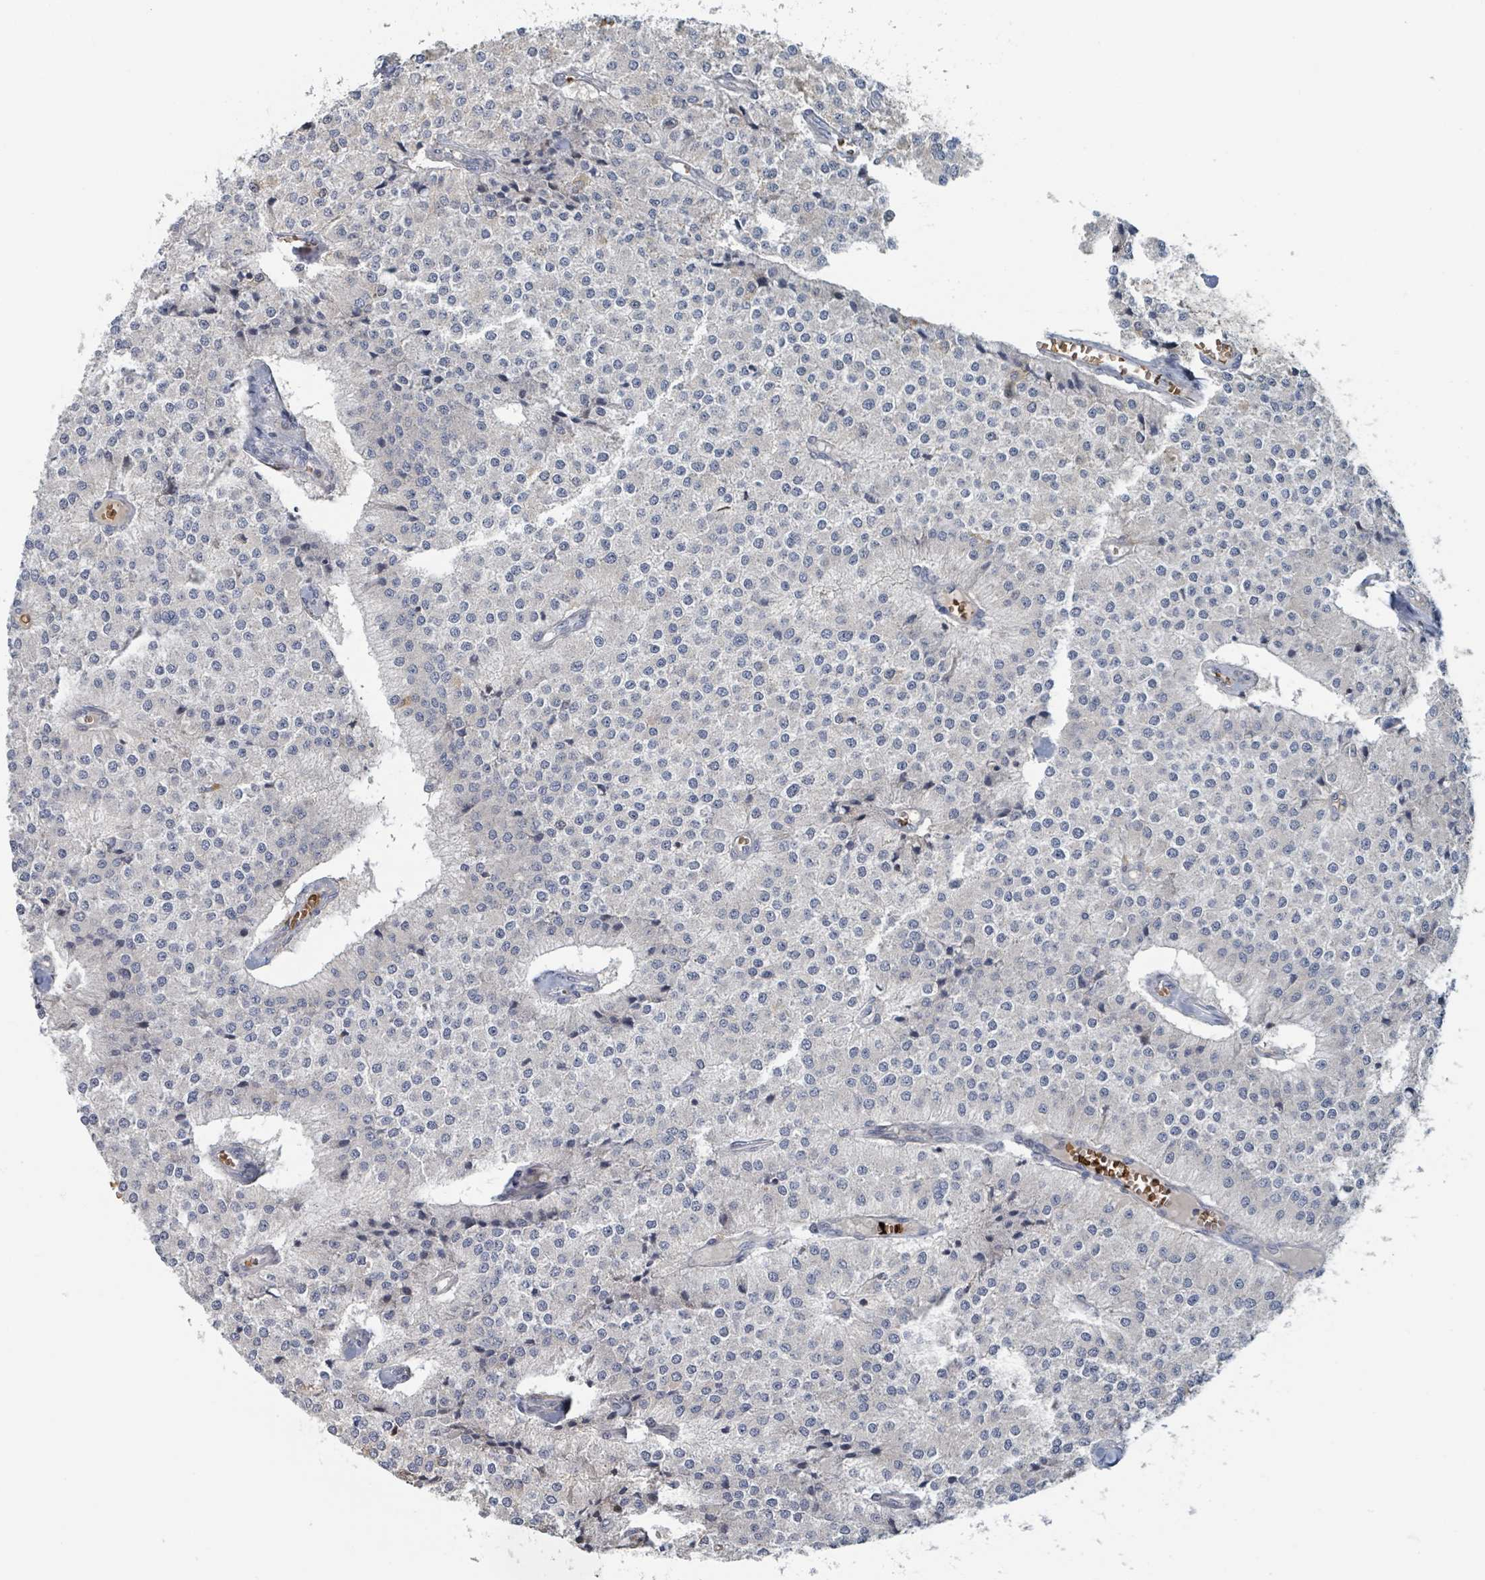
{"staining": {"intensity": "strong", "quantity": "<25%", "location": "cytoplasmic/membranous"}, "tissue": "carcinoid", "cell_type": "Tumor cells", "image_type": "cancer", "snomed": [{"axis": "morphology", "description": "Carcinoid, malignant, NOS"}, {"axis": "topography", "description": "Colon"}], "caption": "Malignant carcinoid was stained to show a protein in brown. There is medium levels of strong cytoplasmic/membranous staining in approximately <25% of tumor cells.", "gene": "TRPC4AP", "patient": {"sex": "female", "age": 52}}